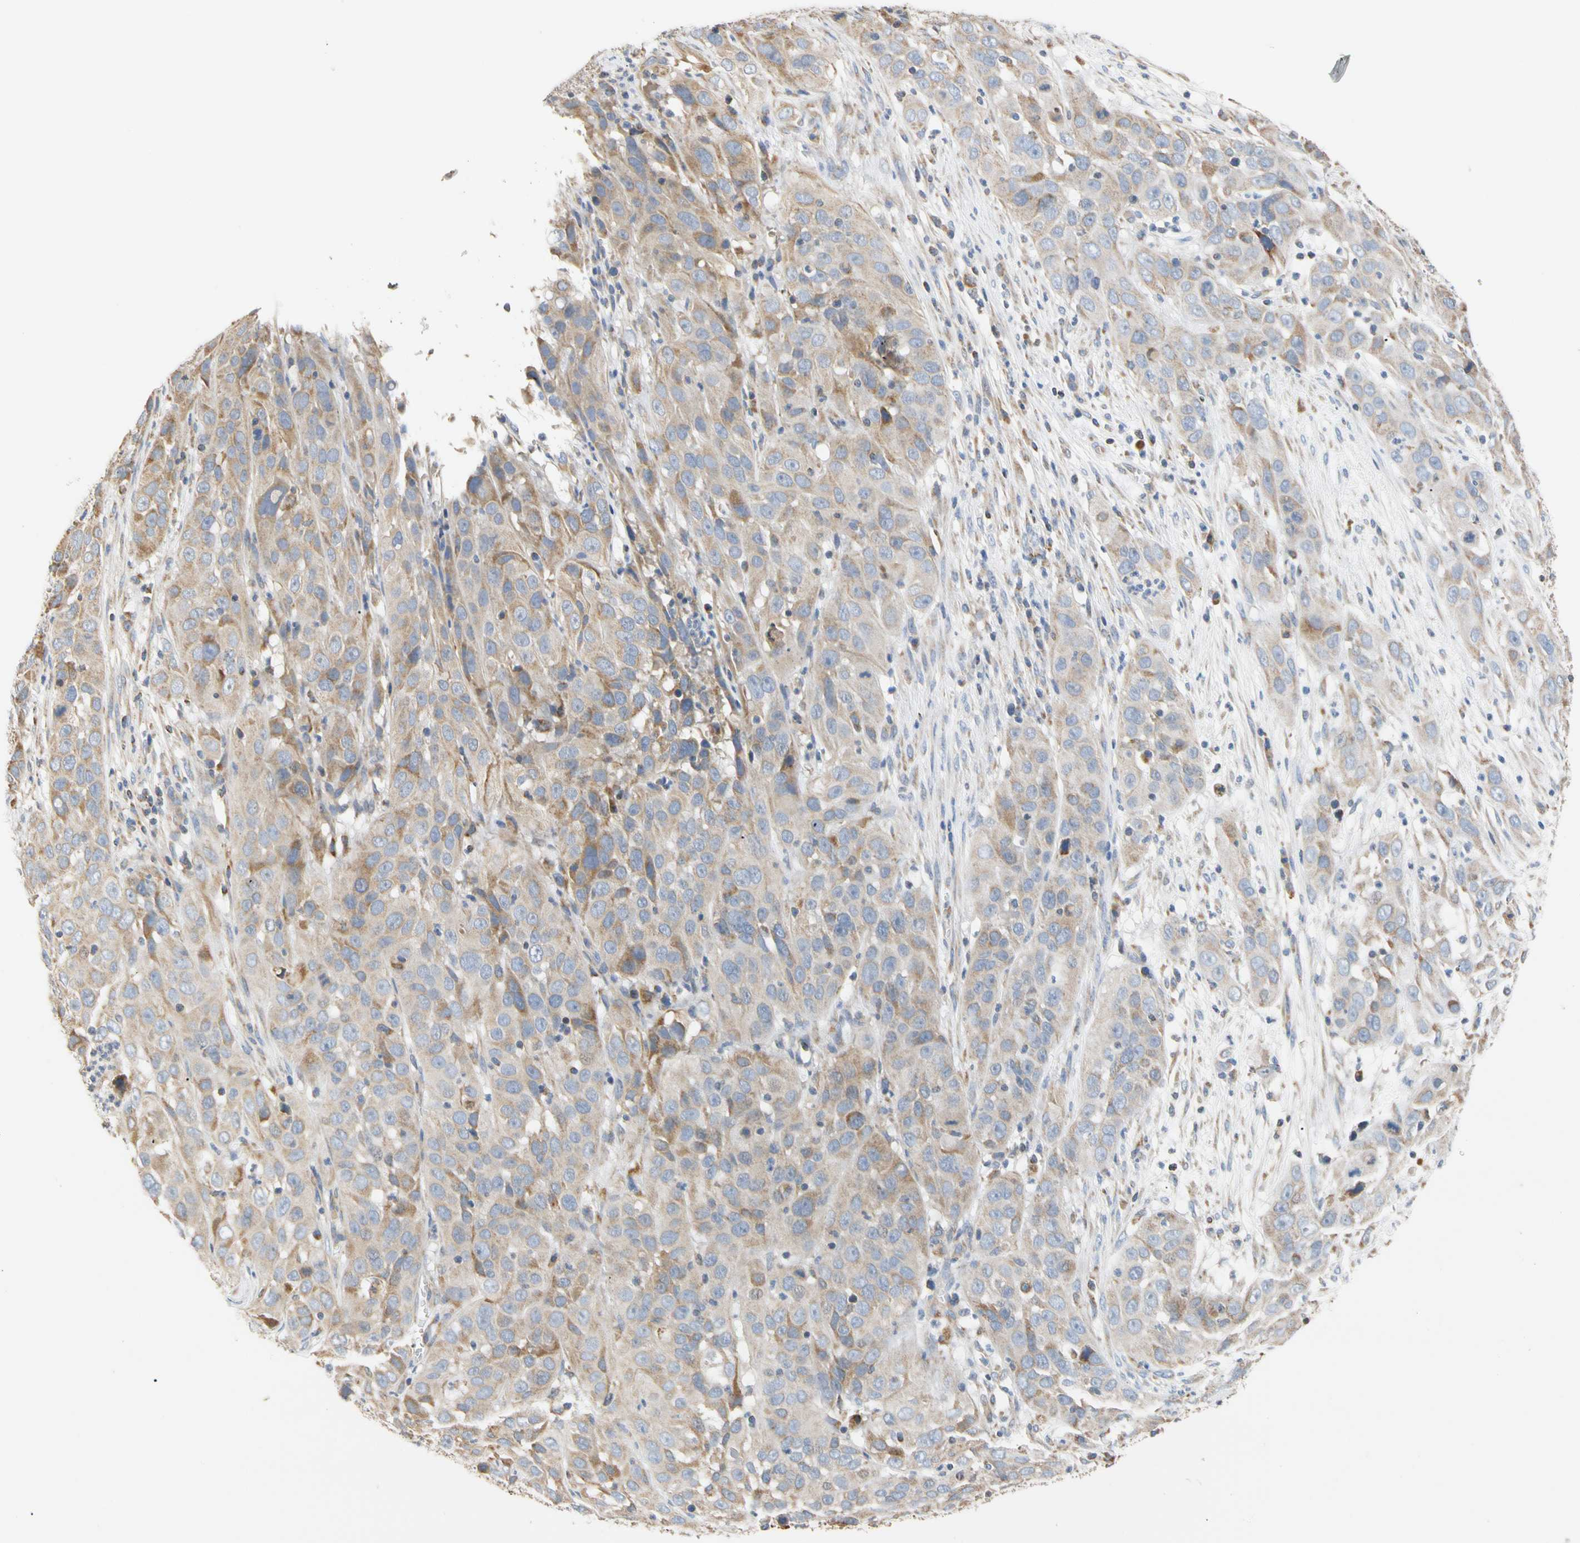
{"staining": {"intensity": "moderate", "quantity": "<25%", "location": "cytoplasmic/membranous"}, "tissue": "cervical cancer", "cell_type": "Tumor cells", "image_type": "cancer", "snomed": [{"axis": "morphology", "description": "Squamous cell carcinoma, NOS"}, {"axis": "topography", "description": "Cervix"}], "caption": "A brown stain highlights moderate cytoplasmic/membranous expression of a protein in cervical cancer tumor cells. The staining was performed using DAB (3,3'-diaminobenzidine) to visualize the protein expression in brown, while the nuclei were stained in blue with hematoxylin (Magnification: 20x).", "gene": "PLGRKT", "patient": {"sex": "female", "age": 32}}